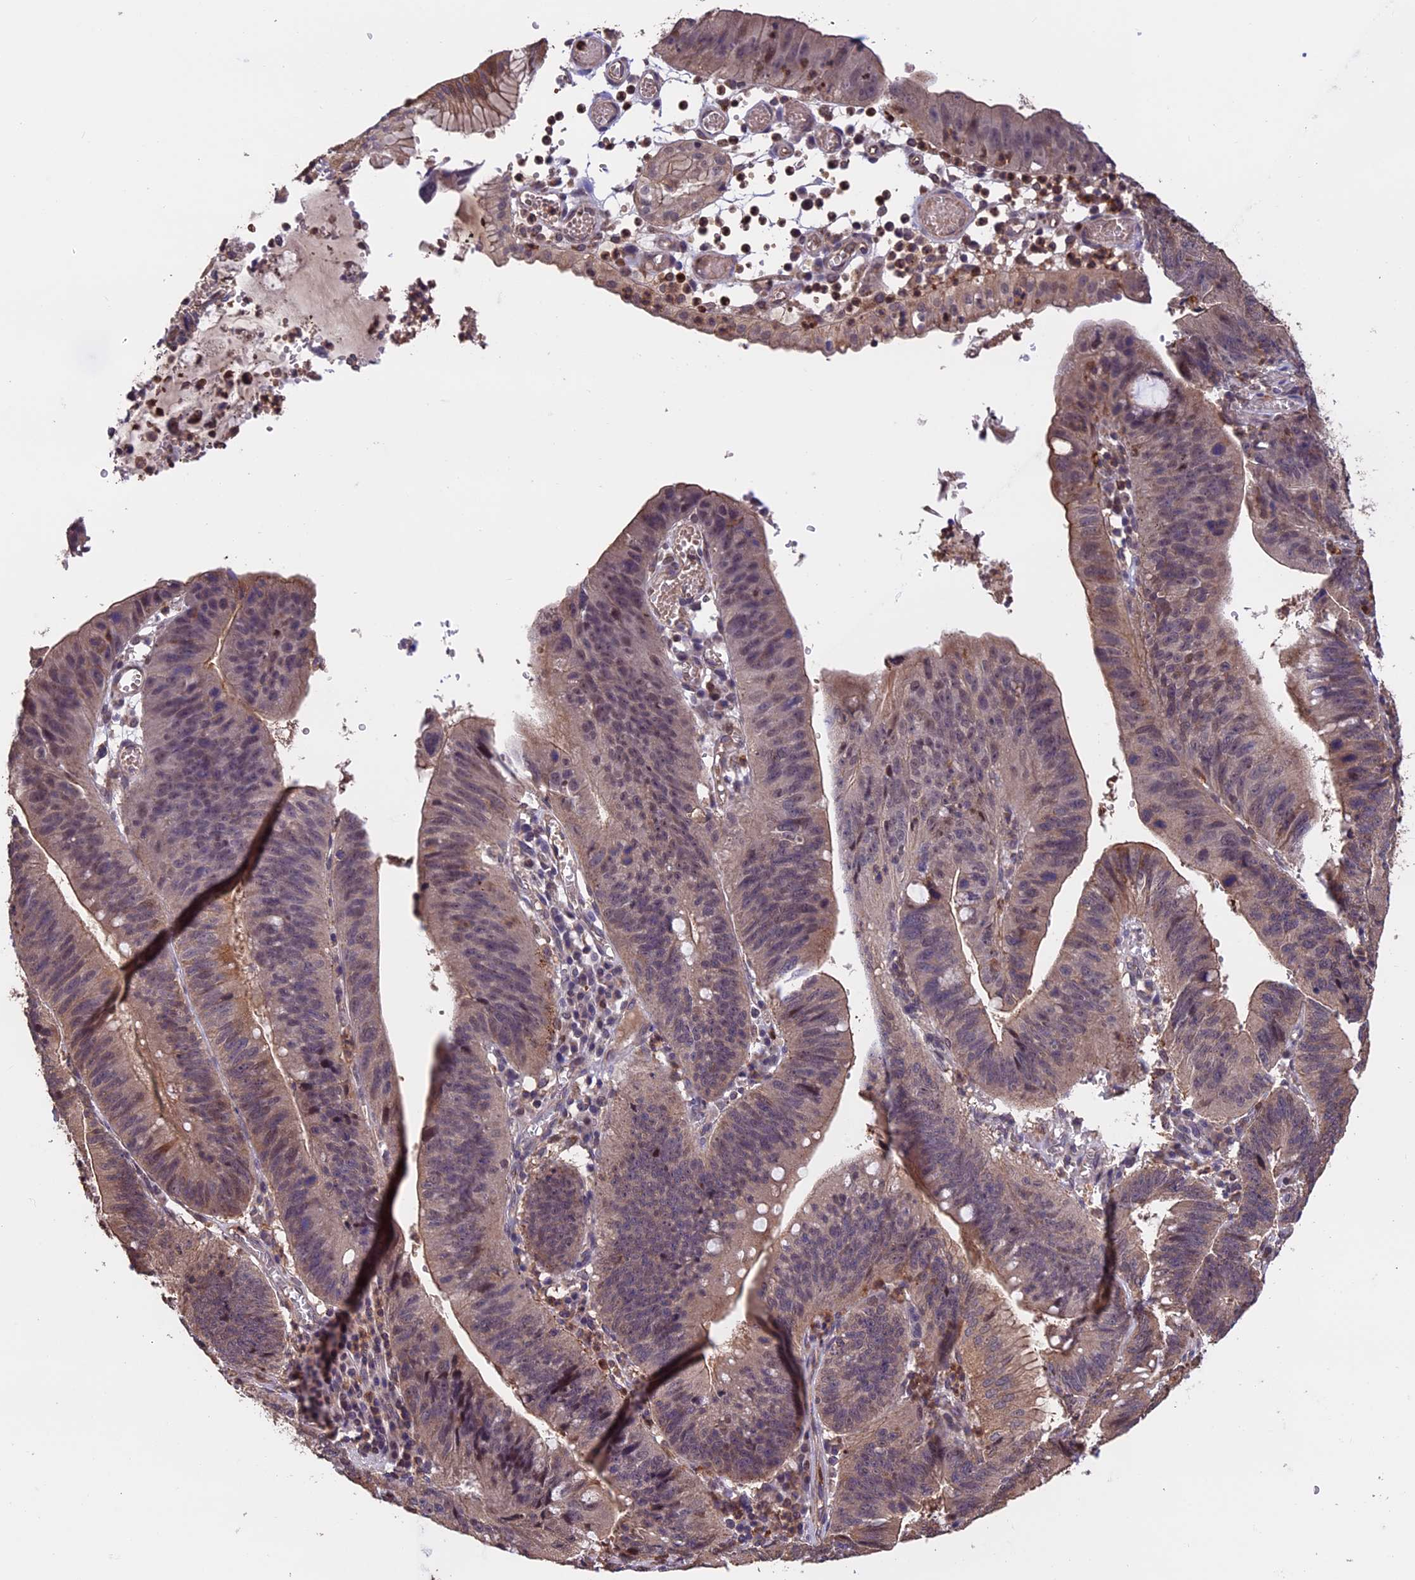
{"staining": {"intensity": "weak", "quantity": ">75%", "location": "cytoplasmic/membranous"}, "tissue": "stomach cancer", "cell_type": "Tumor cells", "image_type": "cancer", "snomed": [{"axis": "morphology", "description": "Adenocarcinoma, NOS"}, {"axis": "topography", "description": "Stomach"}], "caption": "DAB (3,3'-diaminobenzidine) immunohistochemical staining of human stomach cancer (adenocarcinoma) exhibits weak cytoplasmic/membranous protein staining in about >75% of tumor cells.", "gene": "PKD2L2", "patient": {"sex": "male", "age": 59}}